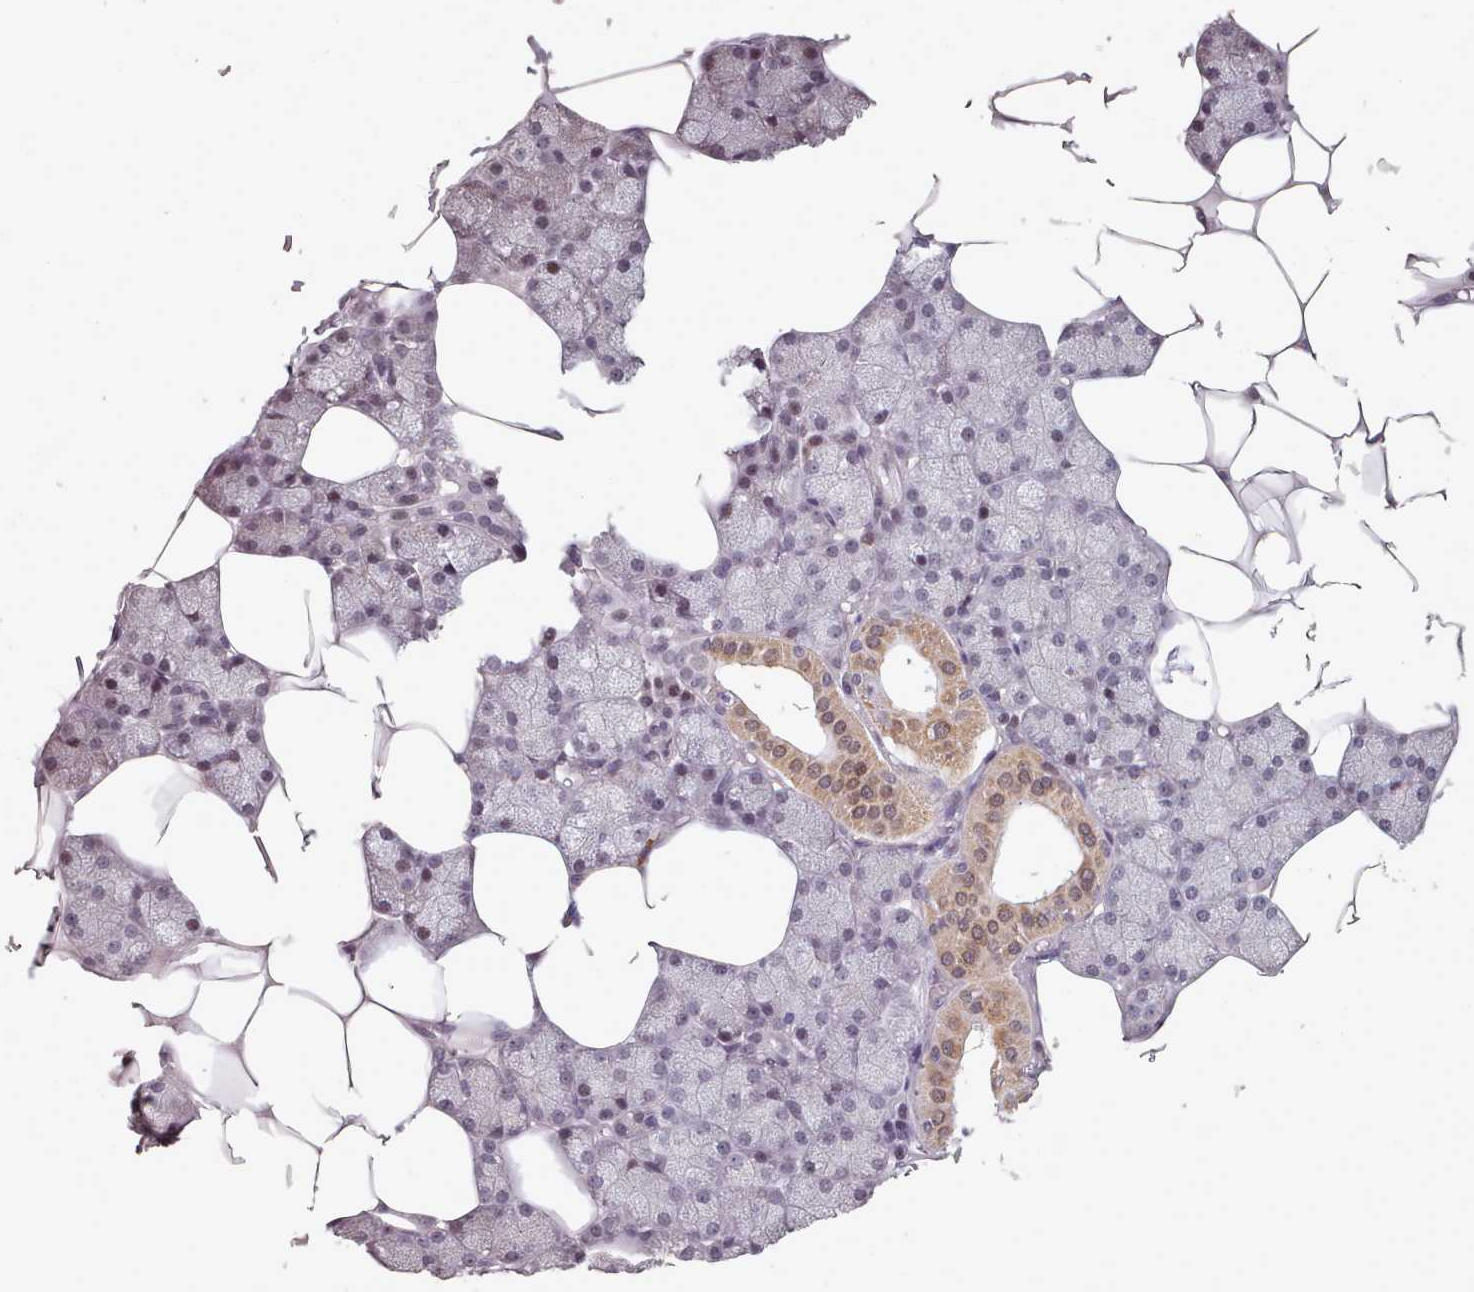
{"staining": {"intensity": "moderate", "quantity": "<25%", "location": "cytoplasmic/membranous,nuclear"}, "tissue": "salivary gland", "cell_type": "Glandular cells", "image_type": "normal", "snomed": [{"axis": "morphology", "description": "Normal tissue, NOS"}, {"axis": "topography", "description": "Salivary gland"}], "caption": "Salivary gland stained with a brown dye demonstrates moderate cytoplasmic/membranous,nuclear positive staining in approximately <25% of glandular cells.", "gene": "SRSF9", "patient": {"sex": "male", "age": 62}}